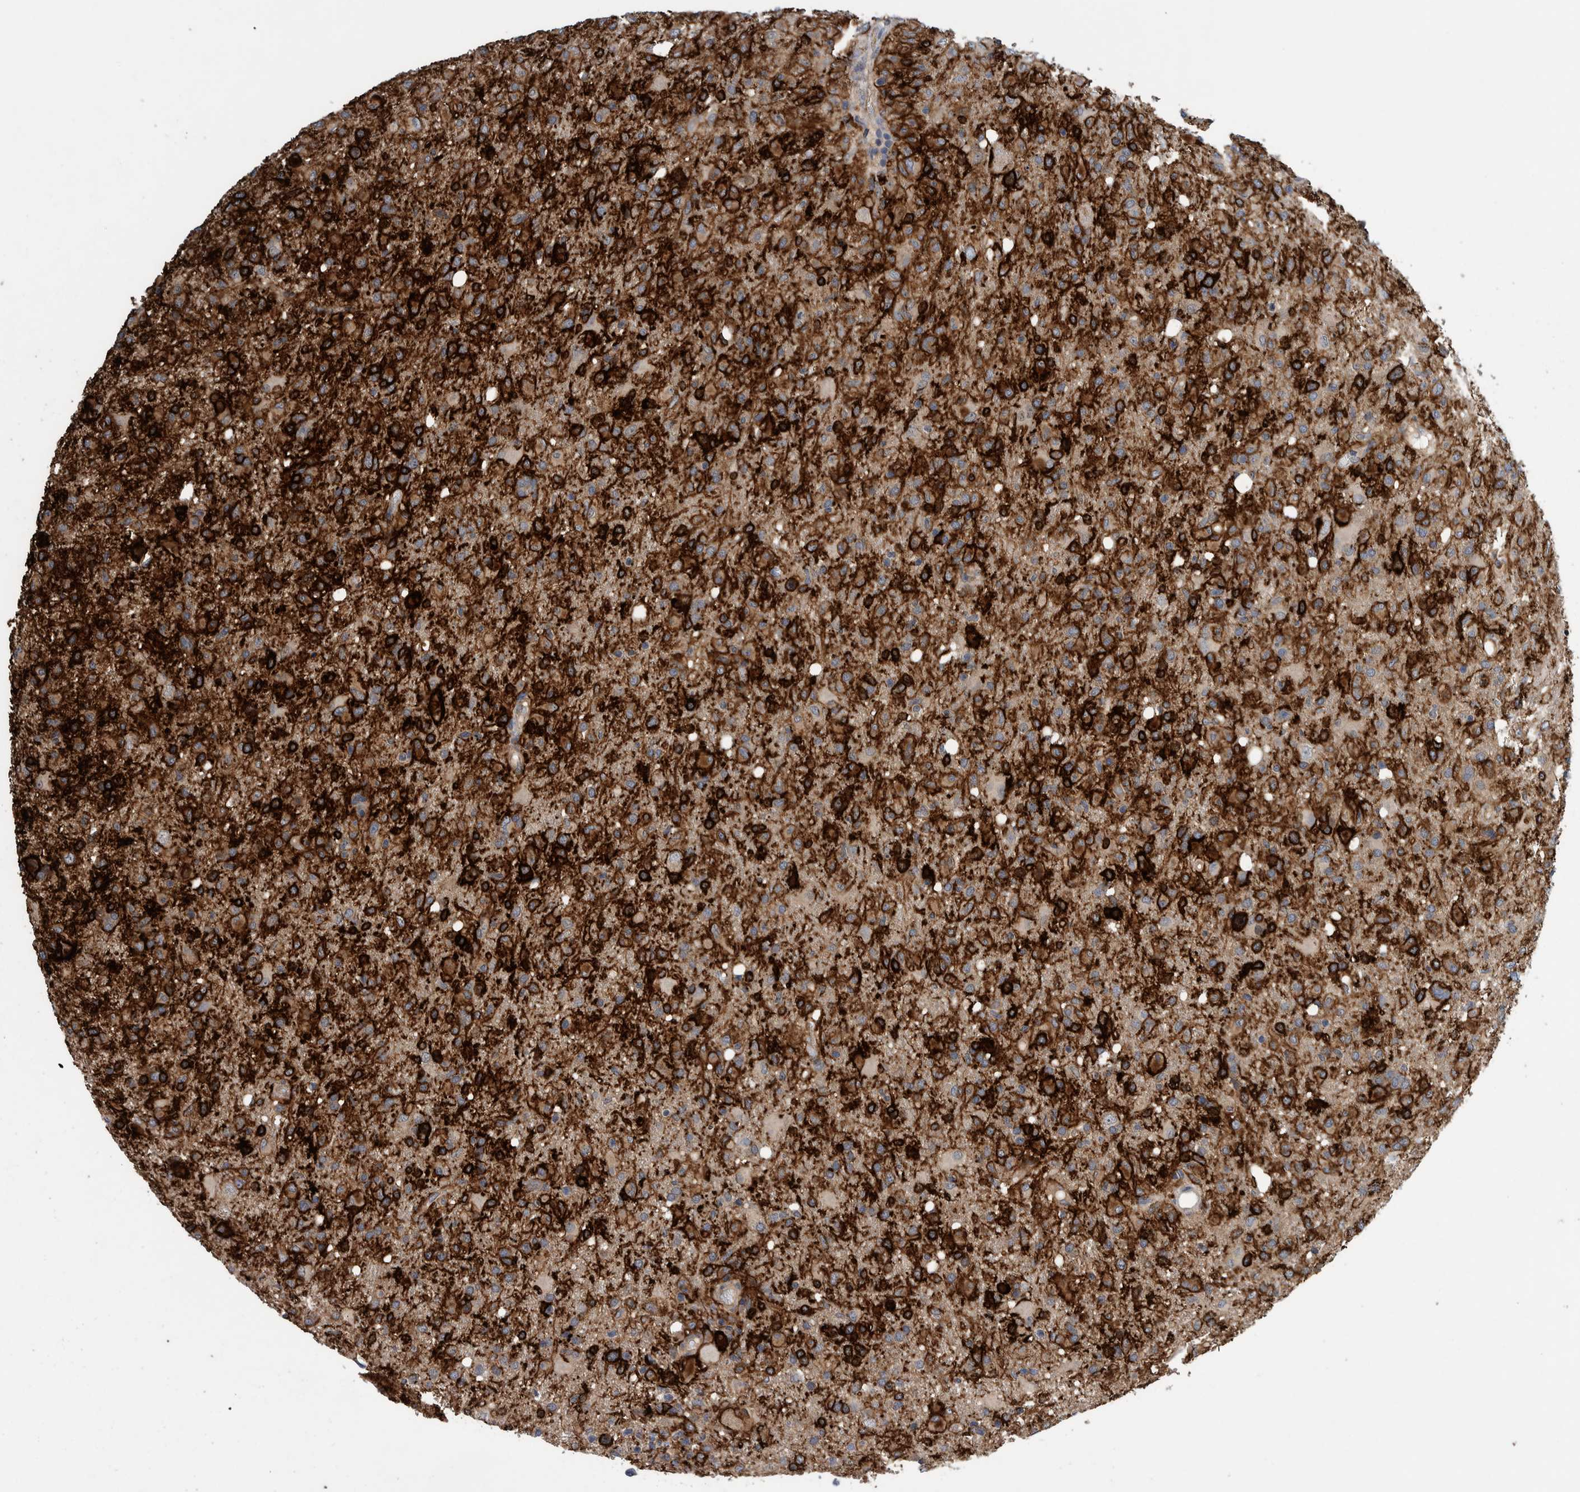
{"staining": {"intensity": "strong", "quantity": ">75%", "location": "cytoplasmic/membranous"}, "tissue": "glioma", "cell_type": "Tumor cells", "image_type": "cancer", "snomed": [{"axis": "morphology", "description": "Glioma, malignant, High grade"}, {"axis": "topography", "description": "Brain"}], "caption": "DAB (3,3'-diaminobenzidine) immunohistochemical staining of malignant glioma (high-grade) reveals strong cytoplasmic/membranous protein positivity in approximately >75% of tumor cells. Using DAB (3,3'-diaminobenzidine) (brown) and hematoxylin (blue) stains, captured at high magnification using brightfield microscopy.", "gene": "PIK3R6", "patient": {"sex": "female", "age": 57}}